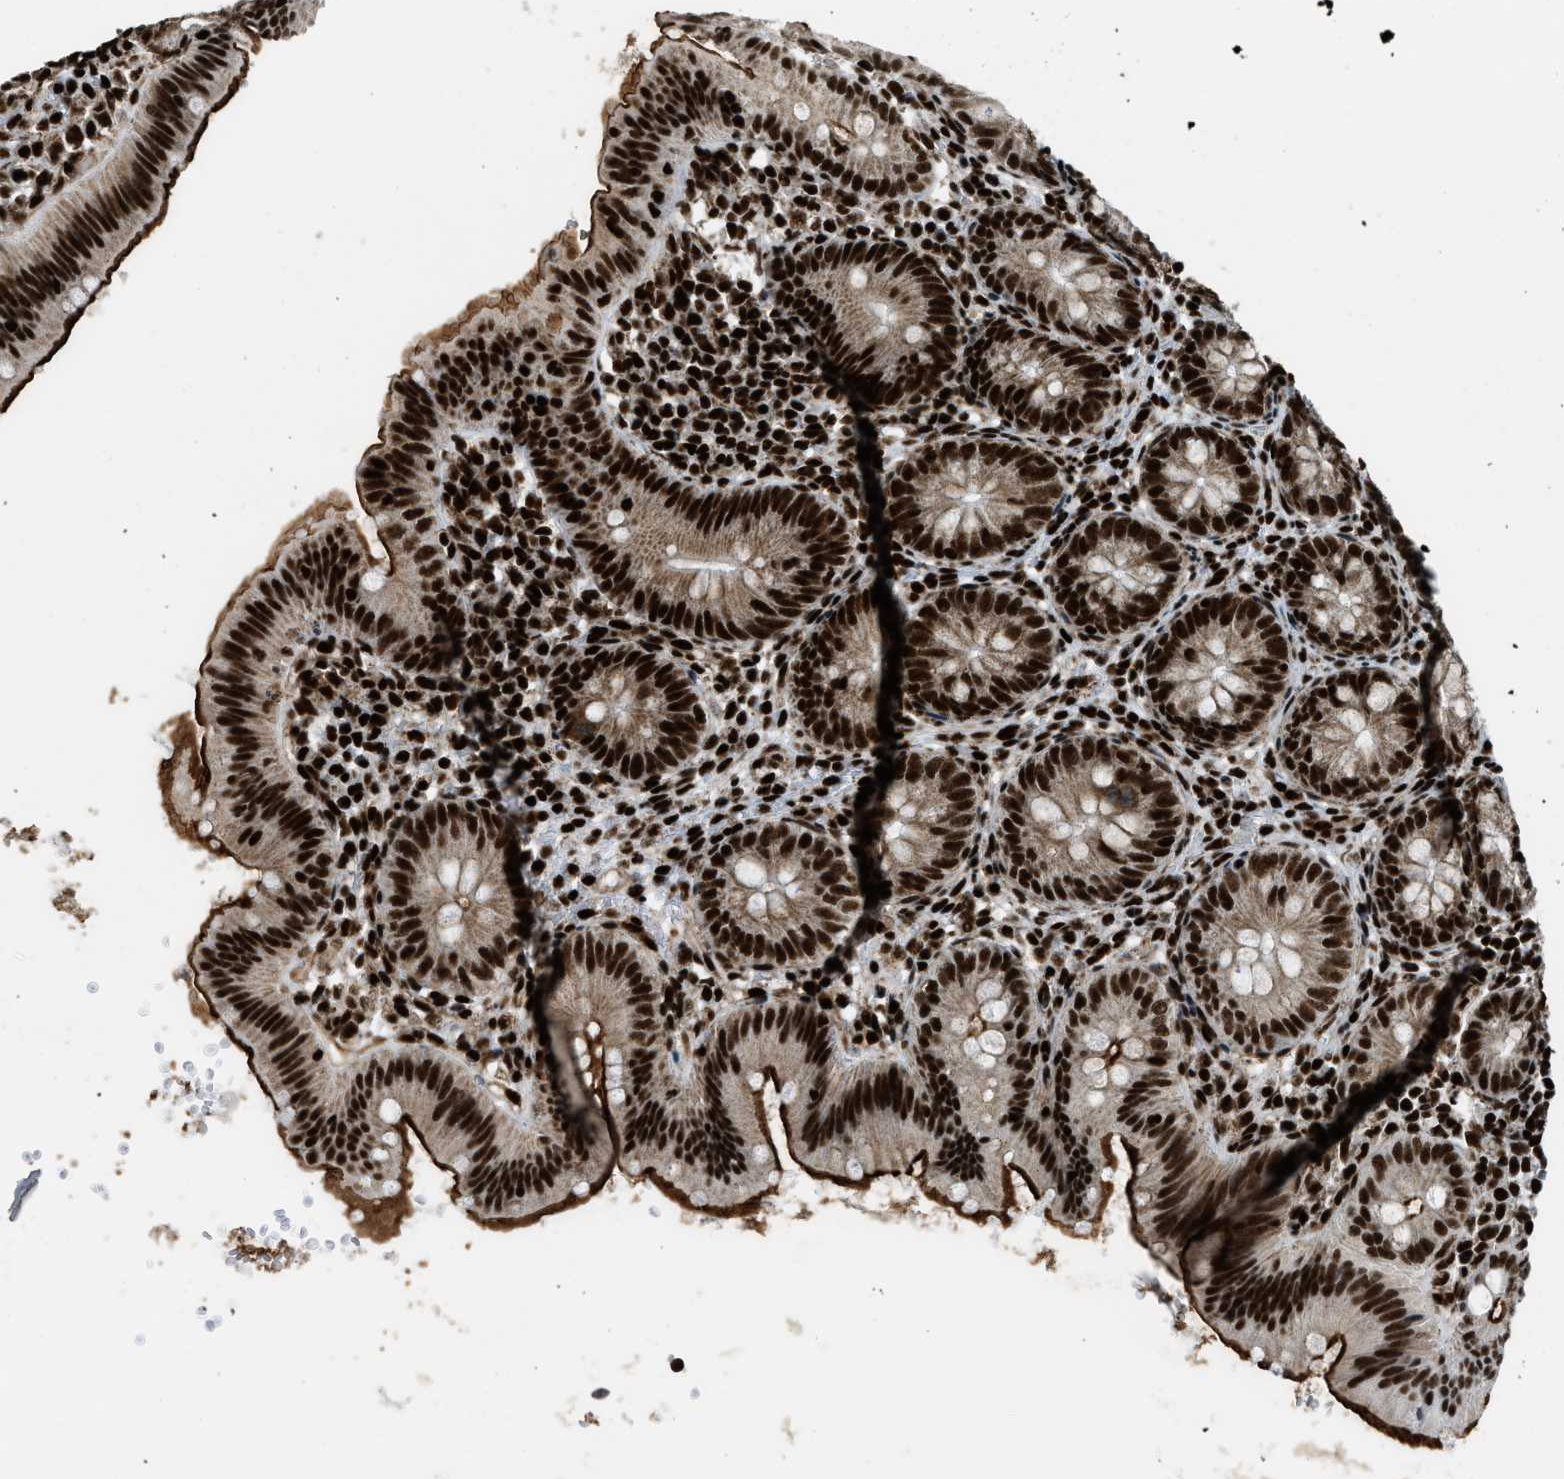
{"staining": {"intensity": "strong", "quantity": ">75%", "location": "cytoplasmic/membranous,nuclear"}, "tissue": "appendix", "cell_type": "Glandular cells", "image_type": "normal", "snomed": [{"axis": "morphology", "description": "Normal tissue, NOS"}, {"axis": "topography", "description": "Appendix"}], "caption": "Immunohistochemistry (DAB) staining of unremarkable appendix reveals strong cytoplasmic/membranous,nuclear protein staining in about >75% of glandular cells.", "gene": "GABPB1", "patient": {"sex": "male", "age": 1}}